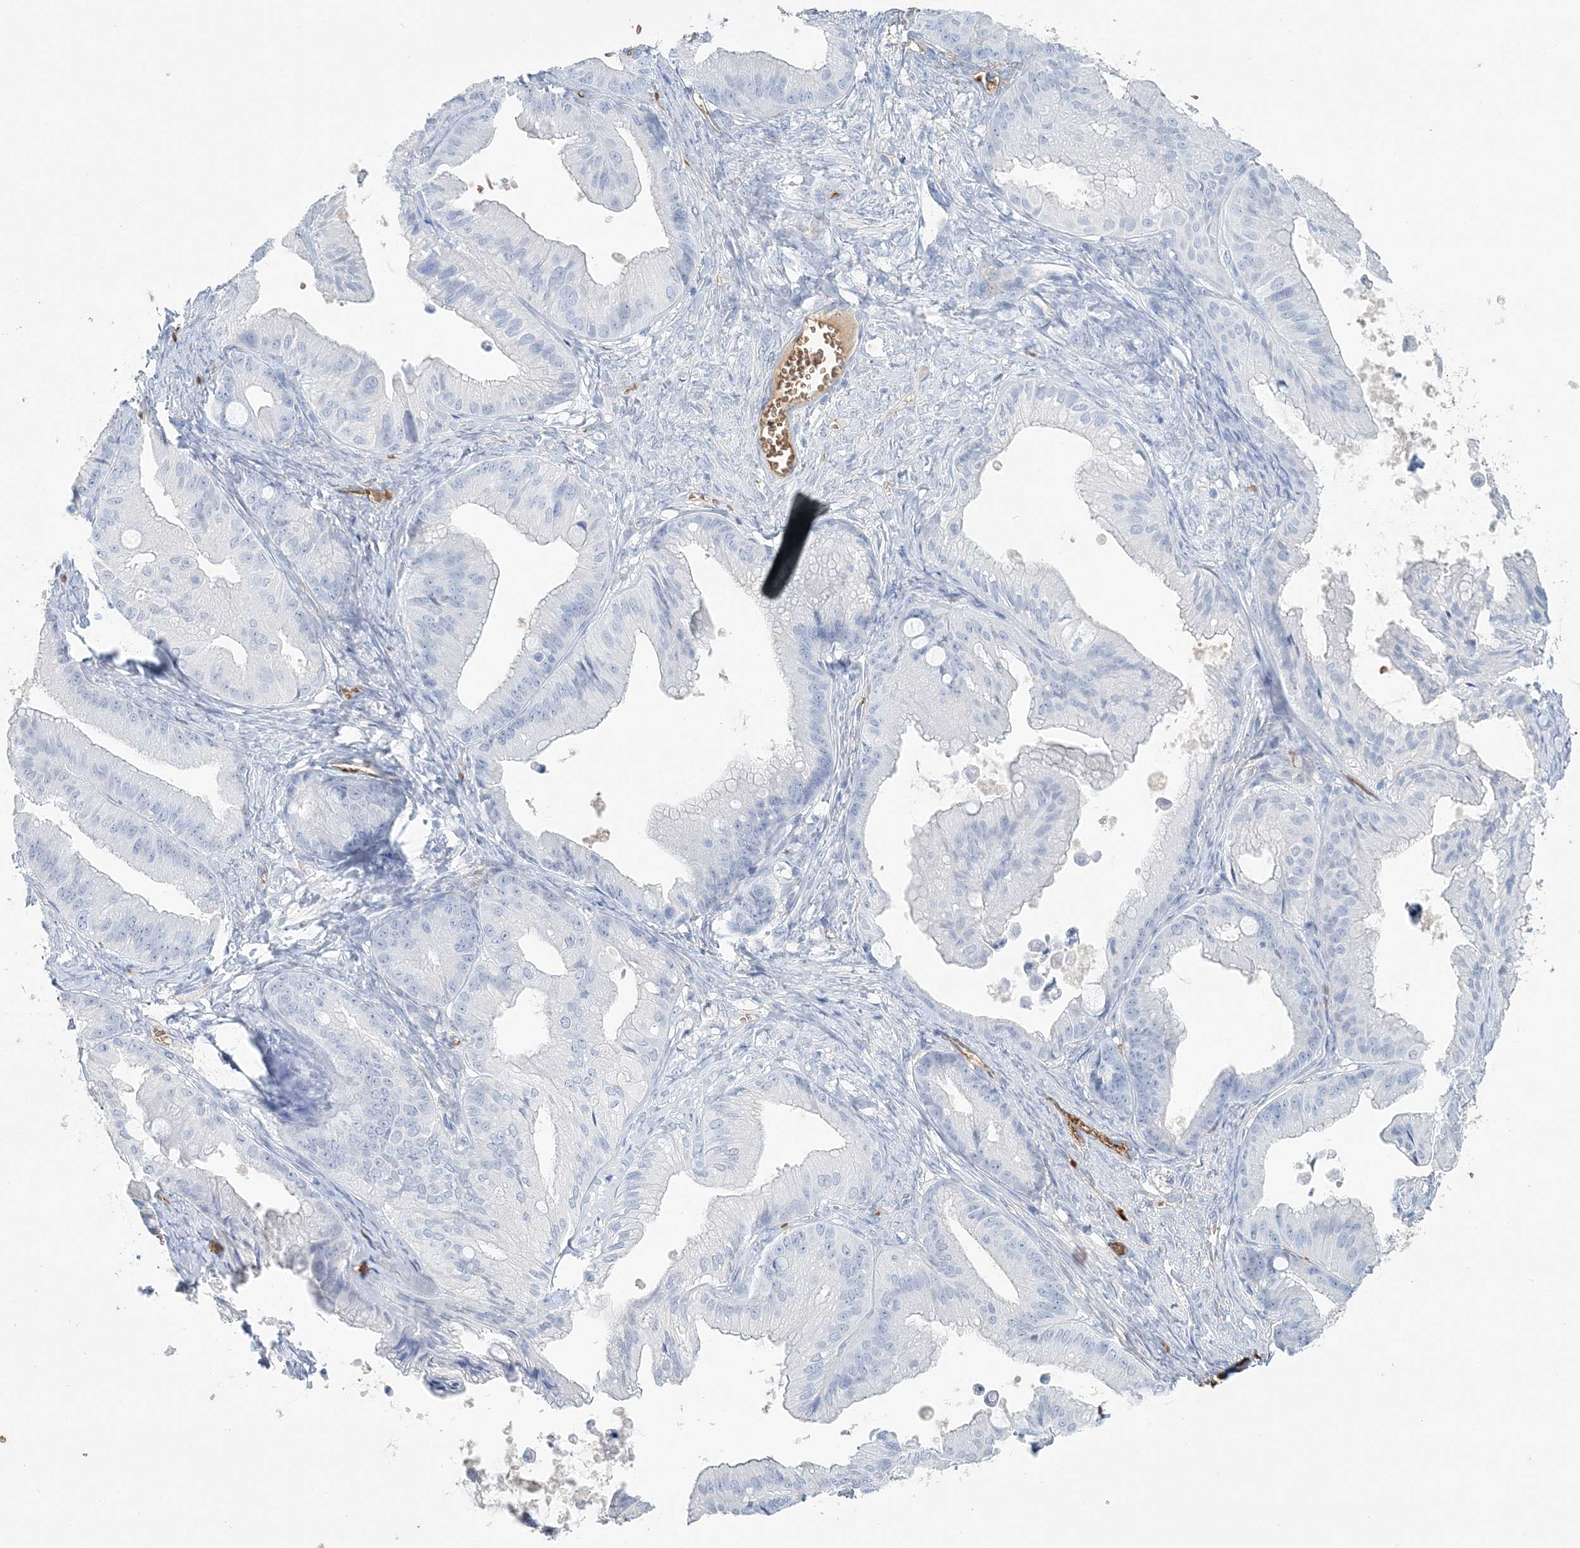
{"staining": {"intensity": "negative", "quantity": "none", "location": "none"}, "tissue": "ovarian cancer", "cell_type": "Tumor cells", "image_type": "cancer", "snomed": [{"axis": "morphology", "description": "Cystadenocarcinoma, mucinous, NOS"}, {"axis": "topography", "description": "Ovary"}], "caption": "The photomicrograph demonstrates no staining of tumor cells in ovarian cancer (mucinous cystadenocarcinoma). The staining is performed using DAB brown chromogen with nuclei counter-stained in using hematoxylin.", "gene": "HBD", "patient": {"sex": "female", "age": 71}}